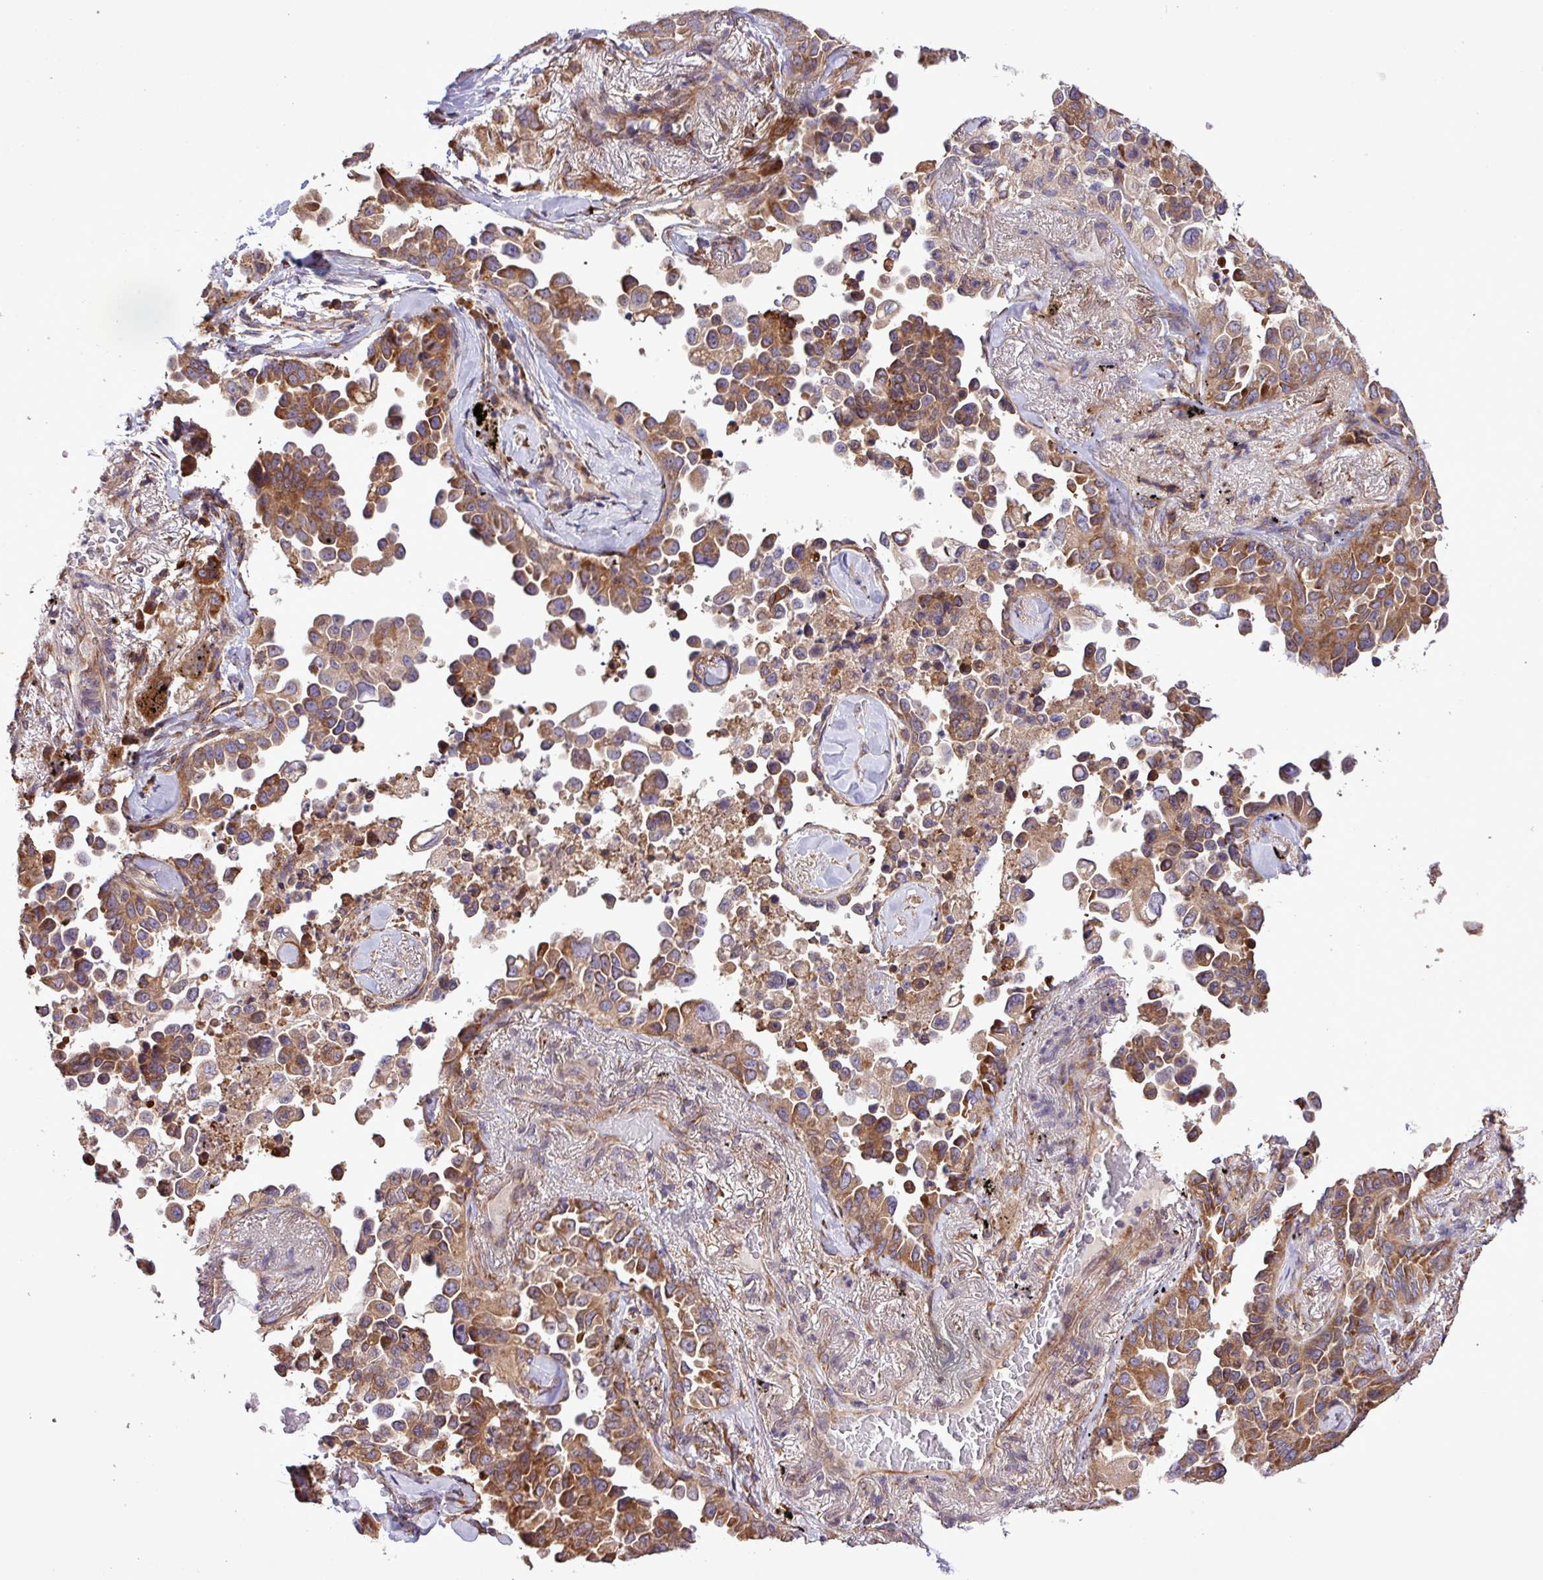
{"staining": {"intensity": "moderate", "quantity": ">75%", "location": "cytoplasmic/membranous"}, "tissue": "lung cancer", "cell_type": "Tumor cells", "image_type": "cancer", "snomed": [{"axis": "morphology", "description": "Adenocarcinoma, NOS"}, {"axis": "topography", "description": "Lung"}], "caption": "Protein expression analysis of lung cancer (adenocarcinoma) demonstrates moderate cytoplasmic/membranous expression in approximately >75% of tumor cells. Using DAB (3,3'-diaminobenzidine) (brown) and hematoxylin (blue) stains, captured at high magnification using brightfield microscopy.", "gene": "MEGF6", "patient": {"sex": "female", "age": 67}}